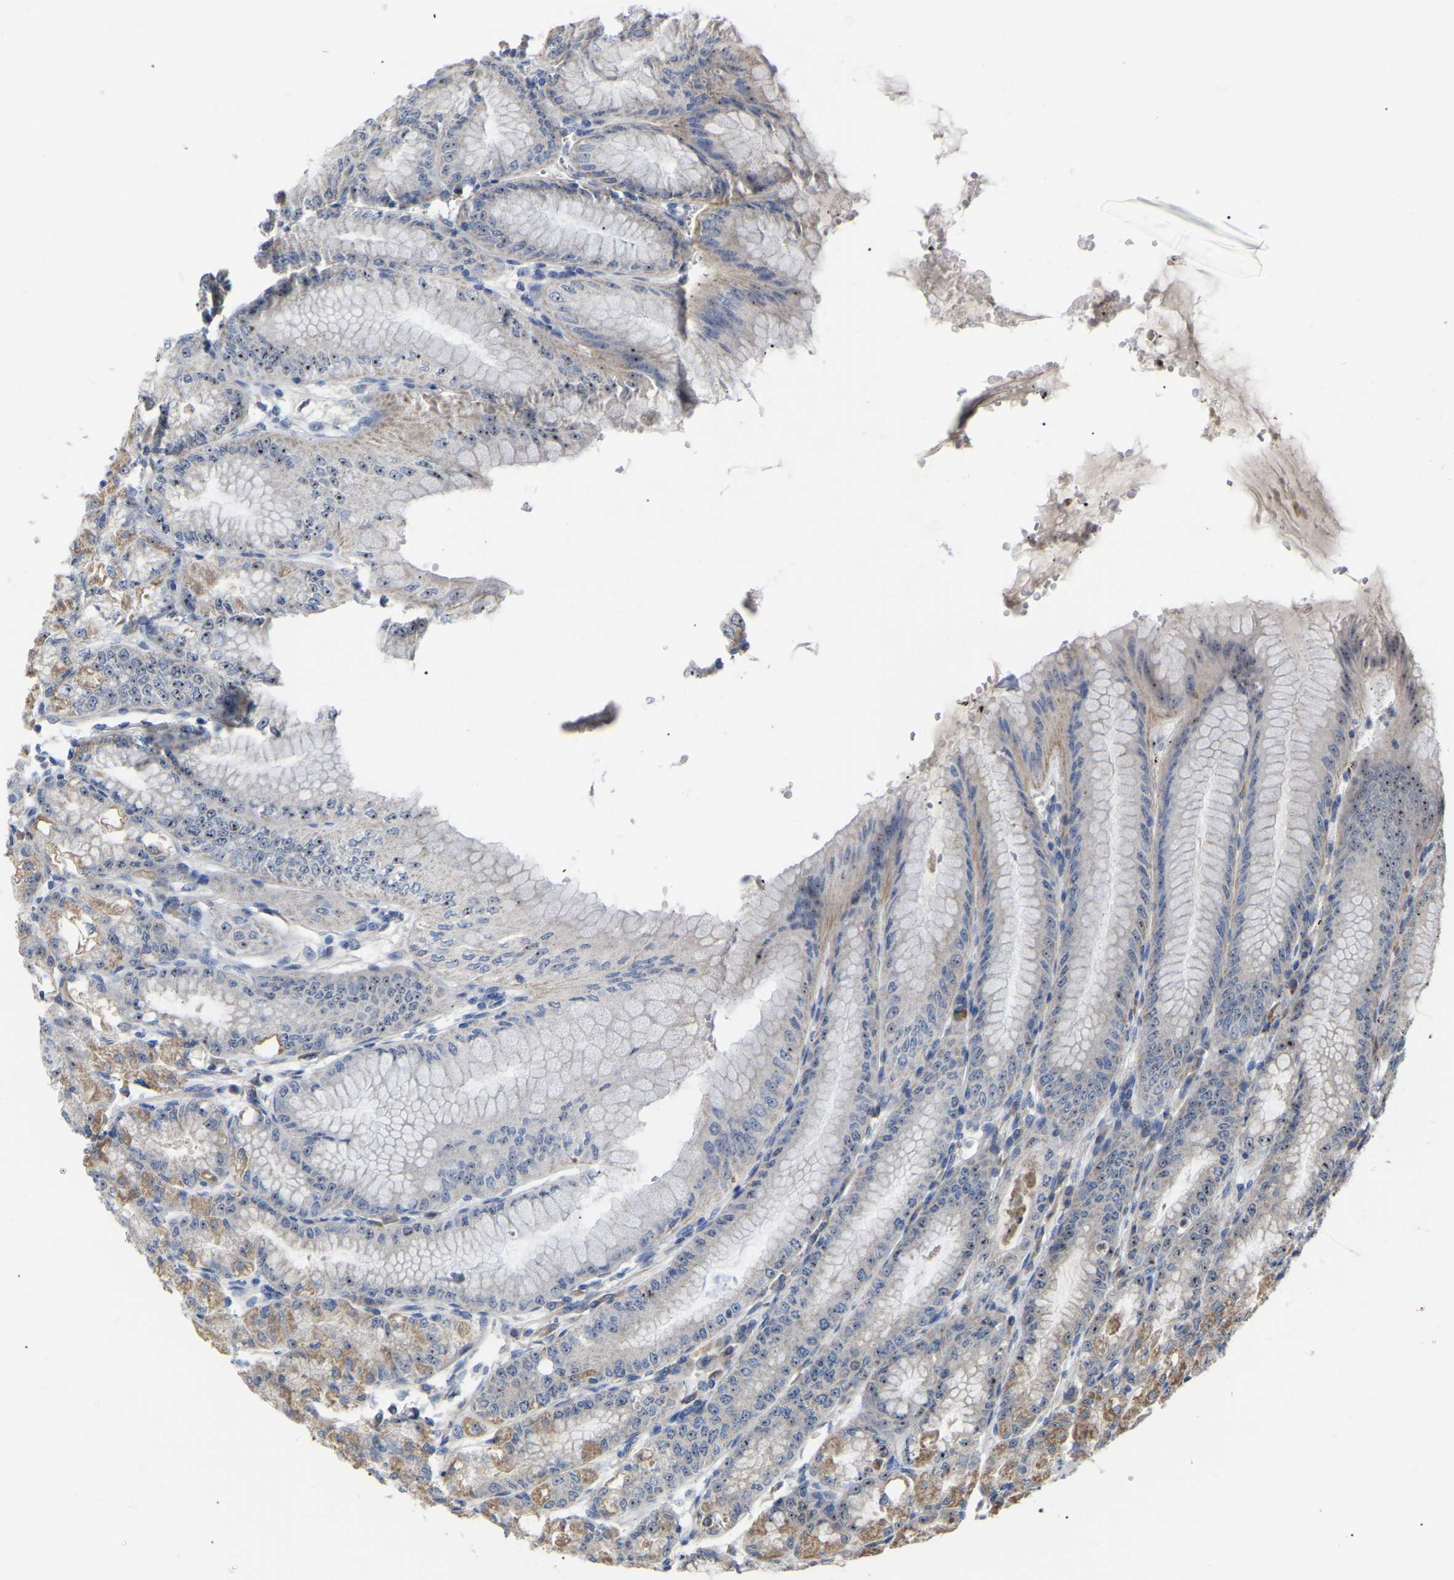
{"staining": {"intensity": "moderate", "quantity": "25%-75%", "location": "cytoplasmic/membranous,nuclear"}, "tissue": "stomach", "cell_type": "Glandular cells", "image_type": "normal", "snomed": [{"axis": "morphology", "description": "Normal tissue, NOS"}, {"axis": "topography", "description": "Stomach, lower"}], "caption": "Stomach stained with DAB (3,3'-diaminobenzidine) immunohistochemistry shows medium levels of moderate cytoplasmic/membranous,nuclear staining in approximately 25%-75% of glandular cells.", "gene": "NOP53", "patient": {"sex": "male", "age": 71}}